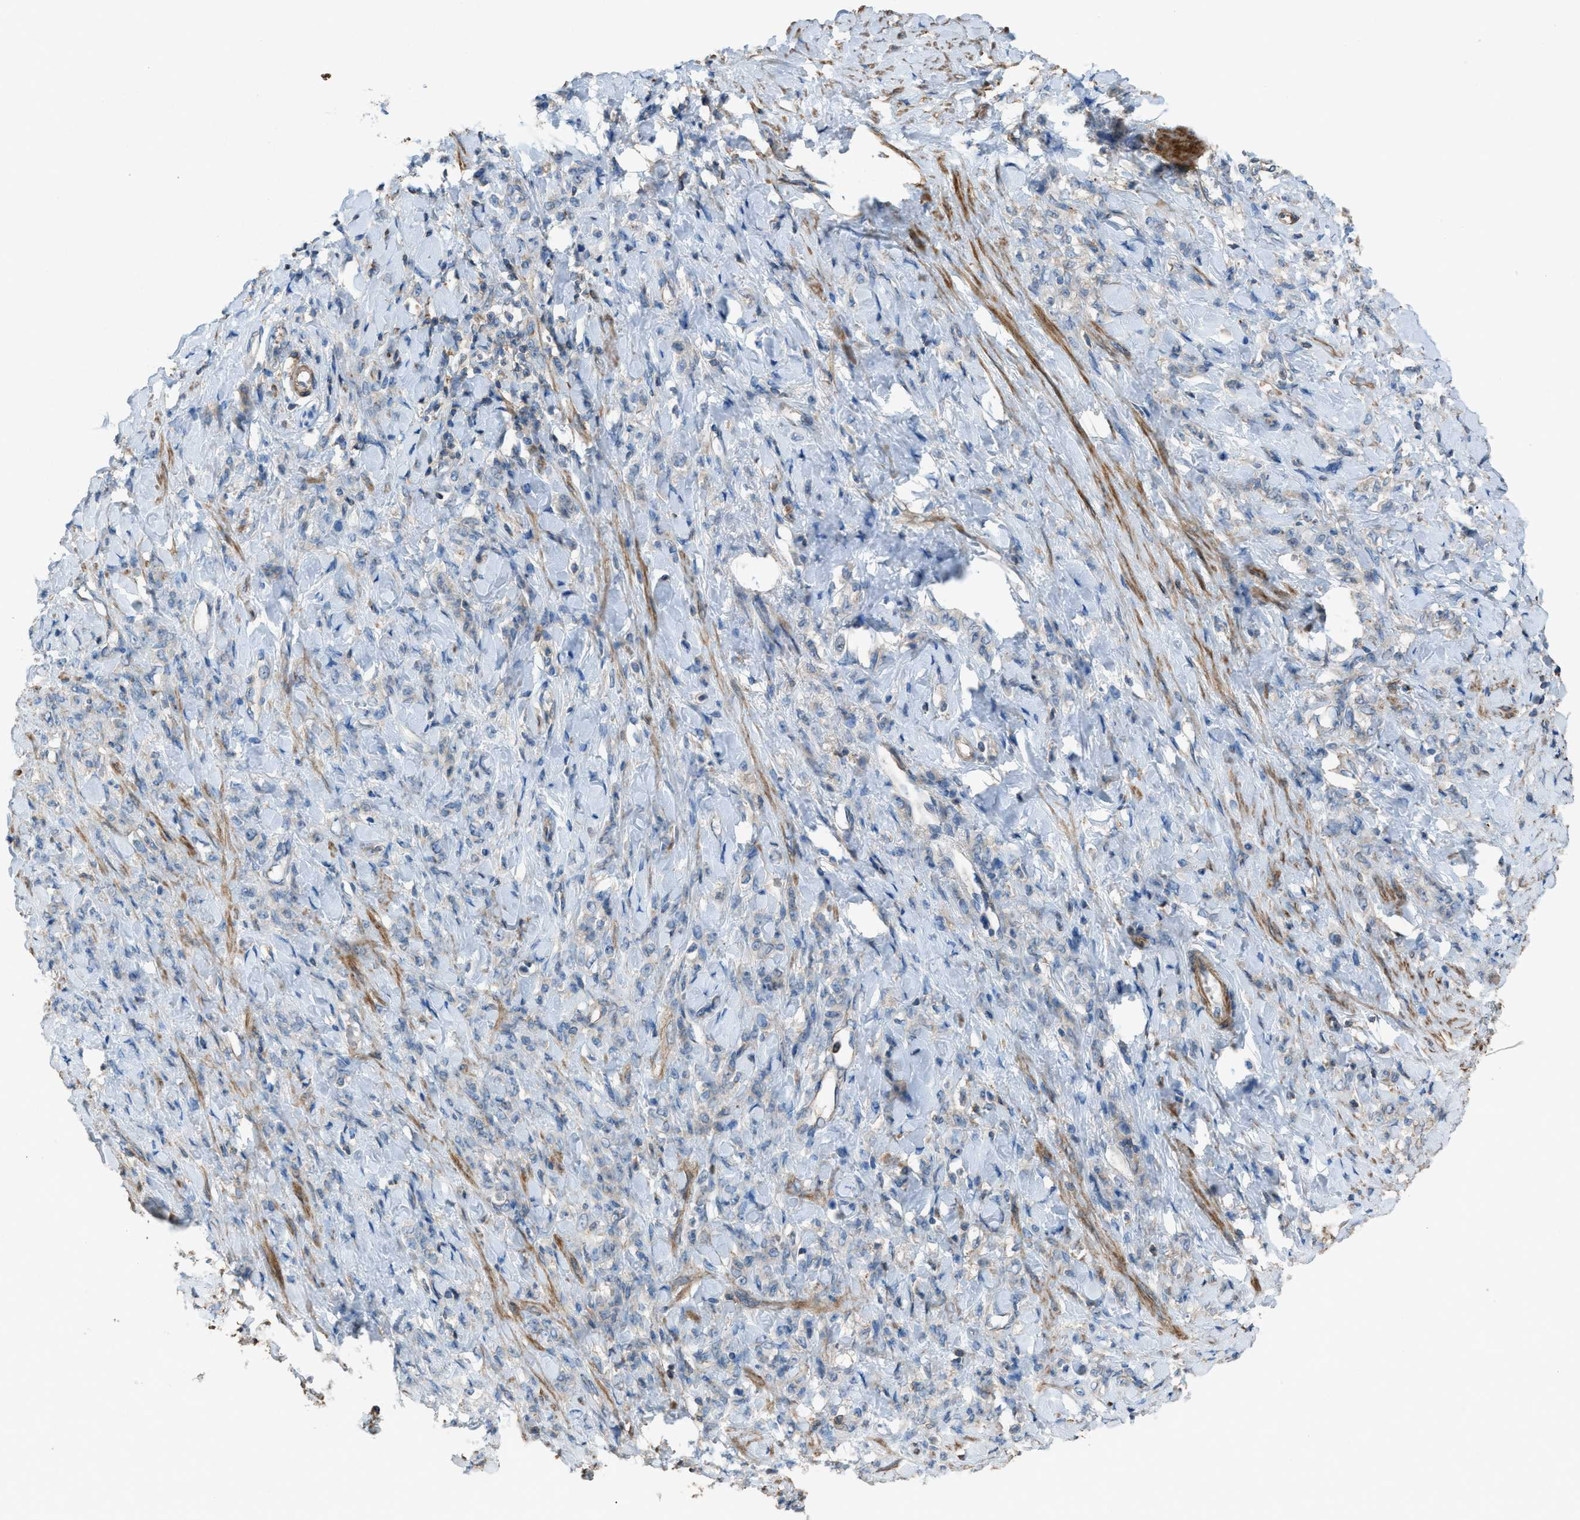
{"staining": {"intensity": "weak", "quantity": "<25%", "location": "cytoplasmic/membranous"}, "tissue": "stomach cancer", "cell_type": "Tumor cells", "image_type": "cancer", "snomed": [{"axis": "morphology", "description": "Adenocarcinoma, NOS"}, {"axis": "topography", "description": "Stomach"}], "caption": "Stomach cancer (adenocarcinoma) stained for a protein using immunohistochemistry (IHC) reveals no expression tumor cells.", "gene": "NCK2", "patient": {"sex": "male", "age": 82}}